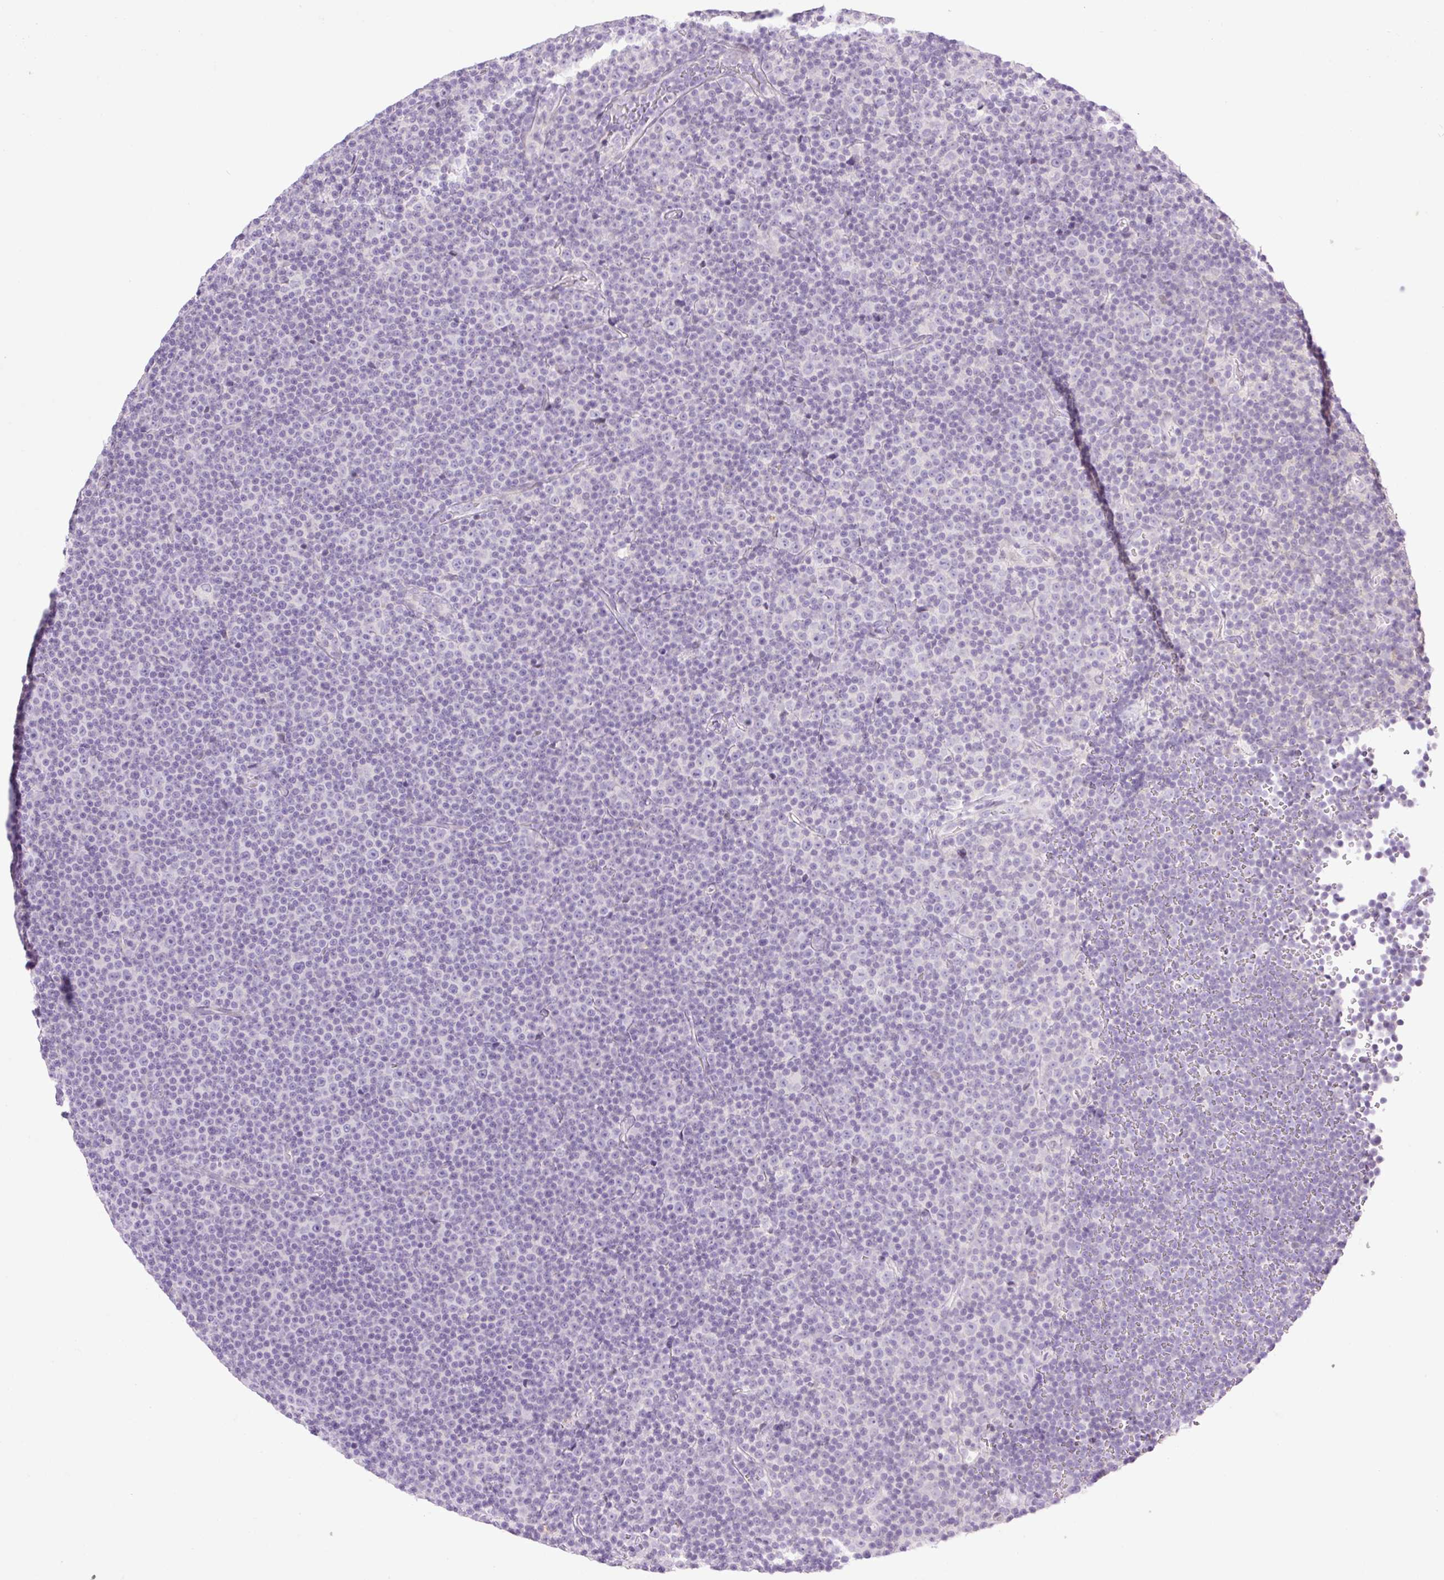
{"staining": {"intensity": "negative", "quantity": "none", "location": "none"}, "tissue": "lymphoma", "cell_type": "Tumor cells", "image_type": "cancer", "snomed": [{"axis": "morphology", "description": "Malignant lymphoma, non-Hodgkin's type, Low grade"}, {"axis": "topography", "description": "Lymph node"}], "caption": "Tumor cells show no significant expression in low-grade malignant lymphoma, non-Hodgkin's type. (Stains: DAB IHC with hematoxylin counter stain, Microscopy: brightfield microscopy at high magnification).", "gene": "TBX15", "patient": {"sex": "female", "age": 67}}